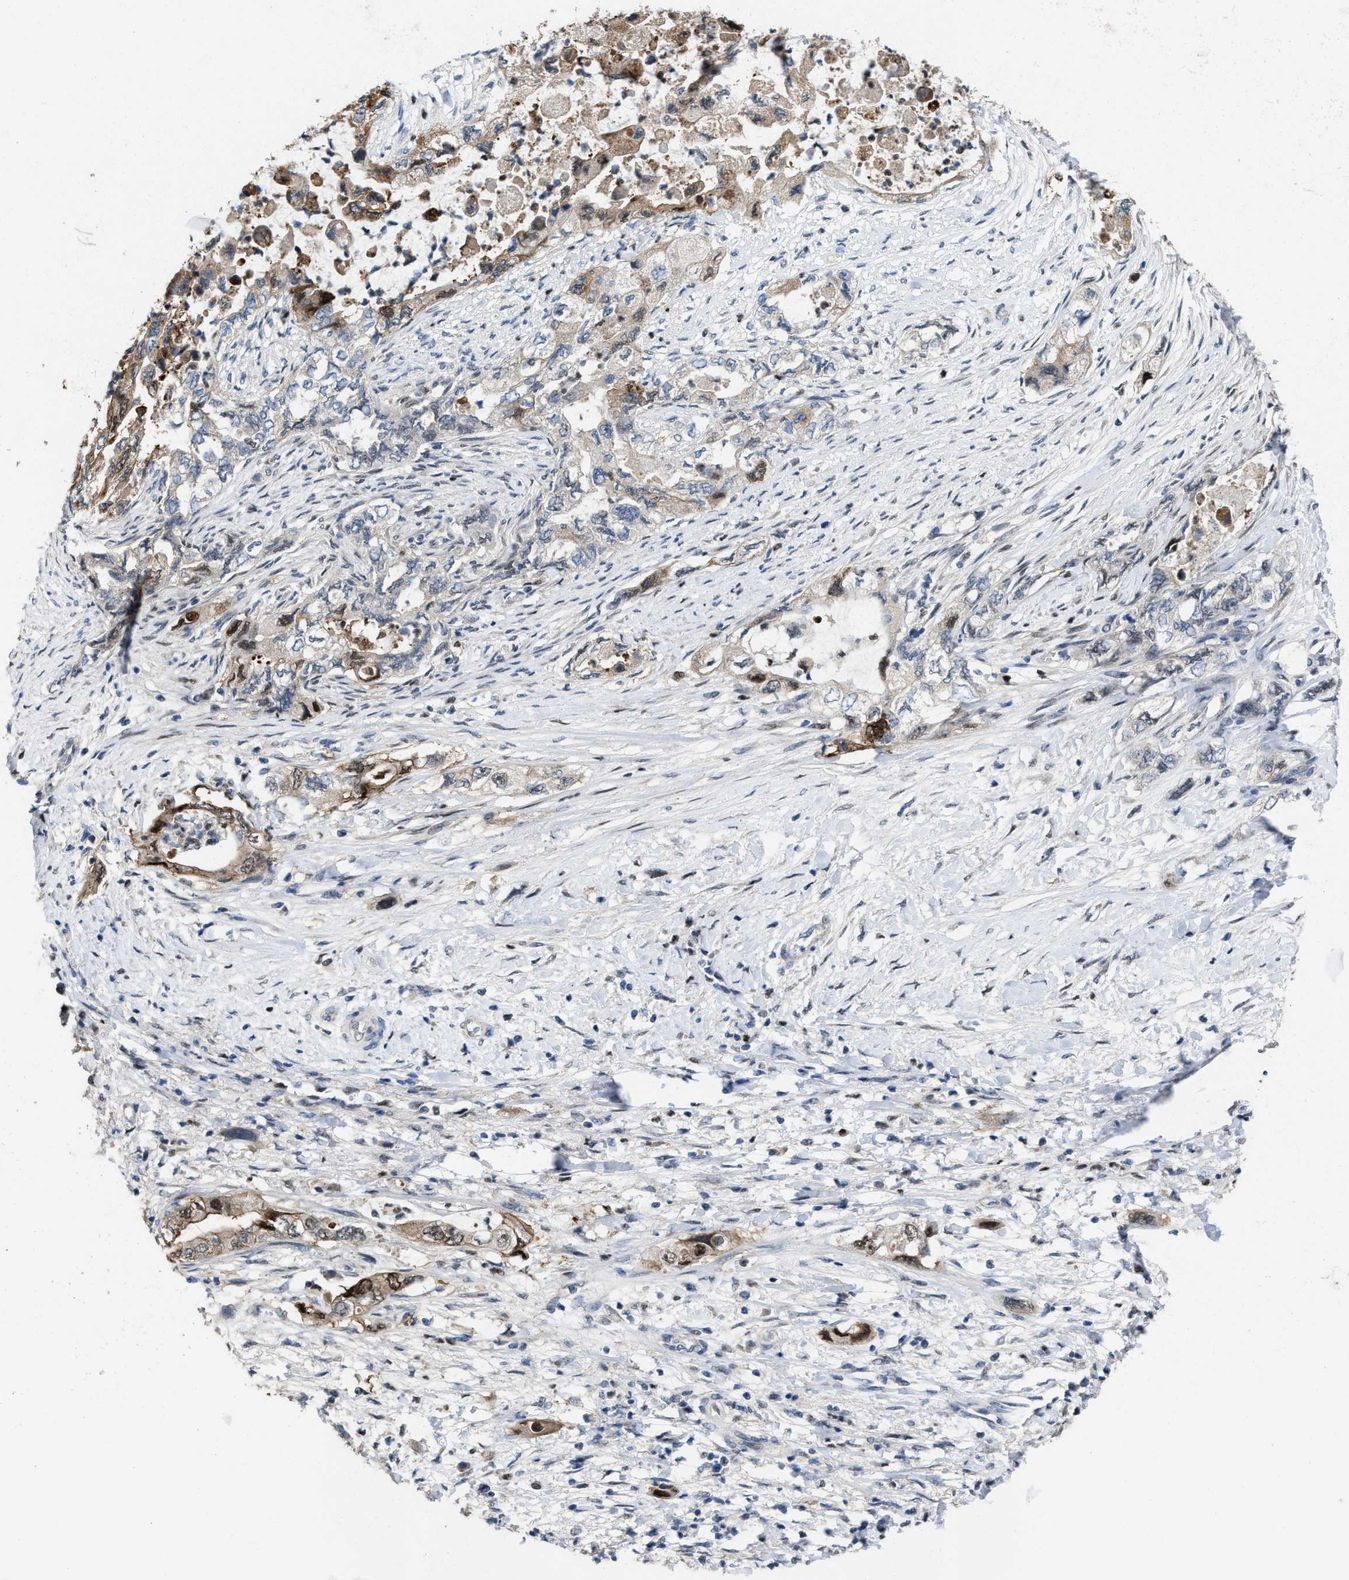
{"staining": {"intensity": "moderate", "quantity": "25%-75%", "location": "cytoplasmic/membranous,nuclear"}, "tissue": "pancreatic cancer", "cell_type": "Tumor cells", "image_type": "cancer", "snomed": [{"axis": "morphology", "description": "Adenocarcinoma, NOS"}, {"axis": "topography", "description": "Pancreas"}], "caption": "Tumor cells exhibit moderate cytoplasmic/membranous and nuclear expression in approximately 25%-75% of cells in pancreatic cancer.", "gene": "ZNF20", "patient": {"sex": "female", "age": 73}}